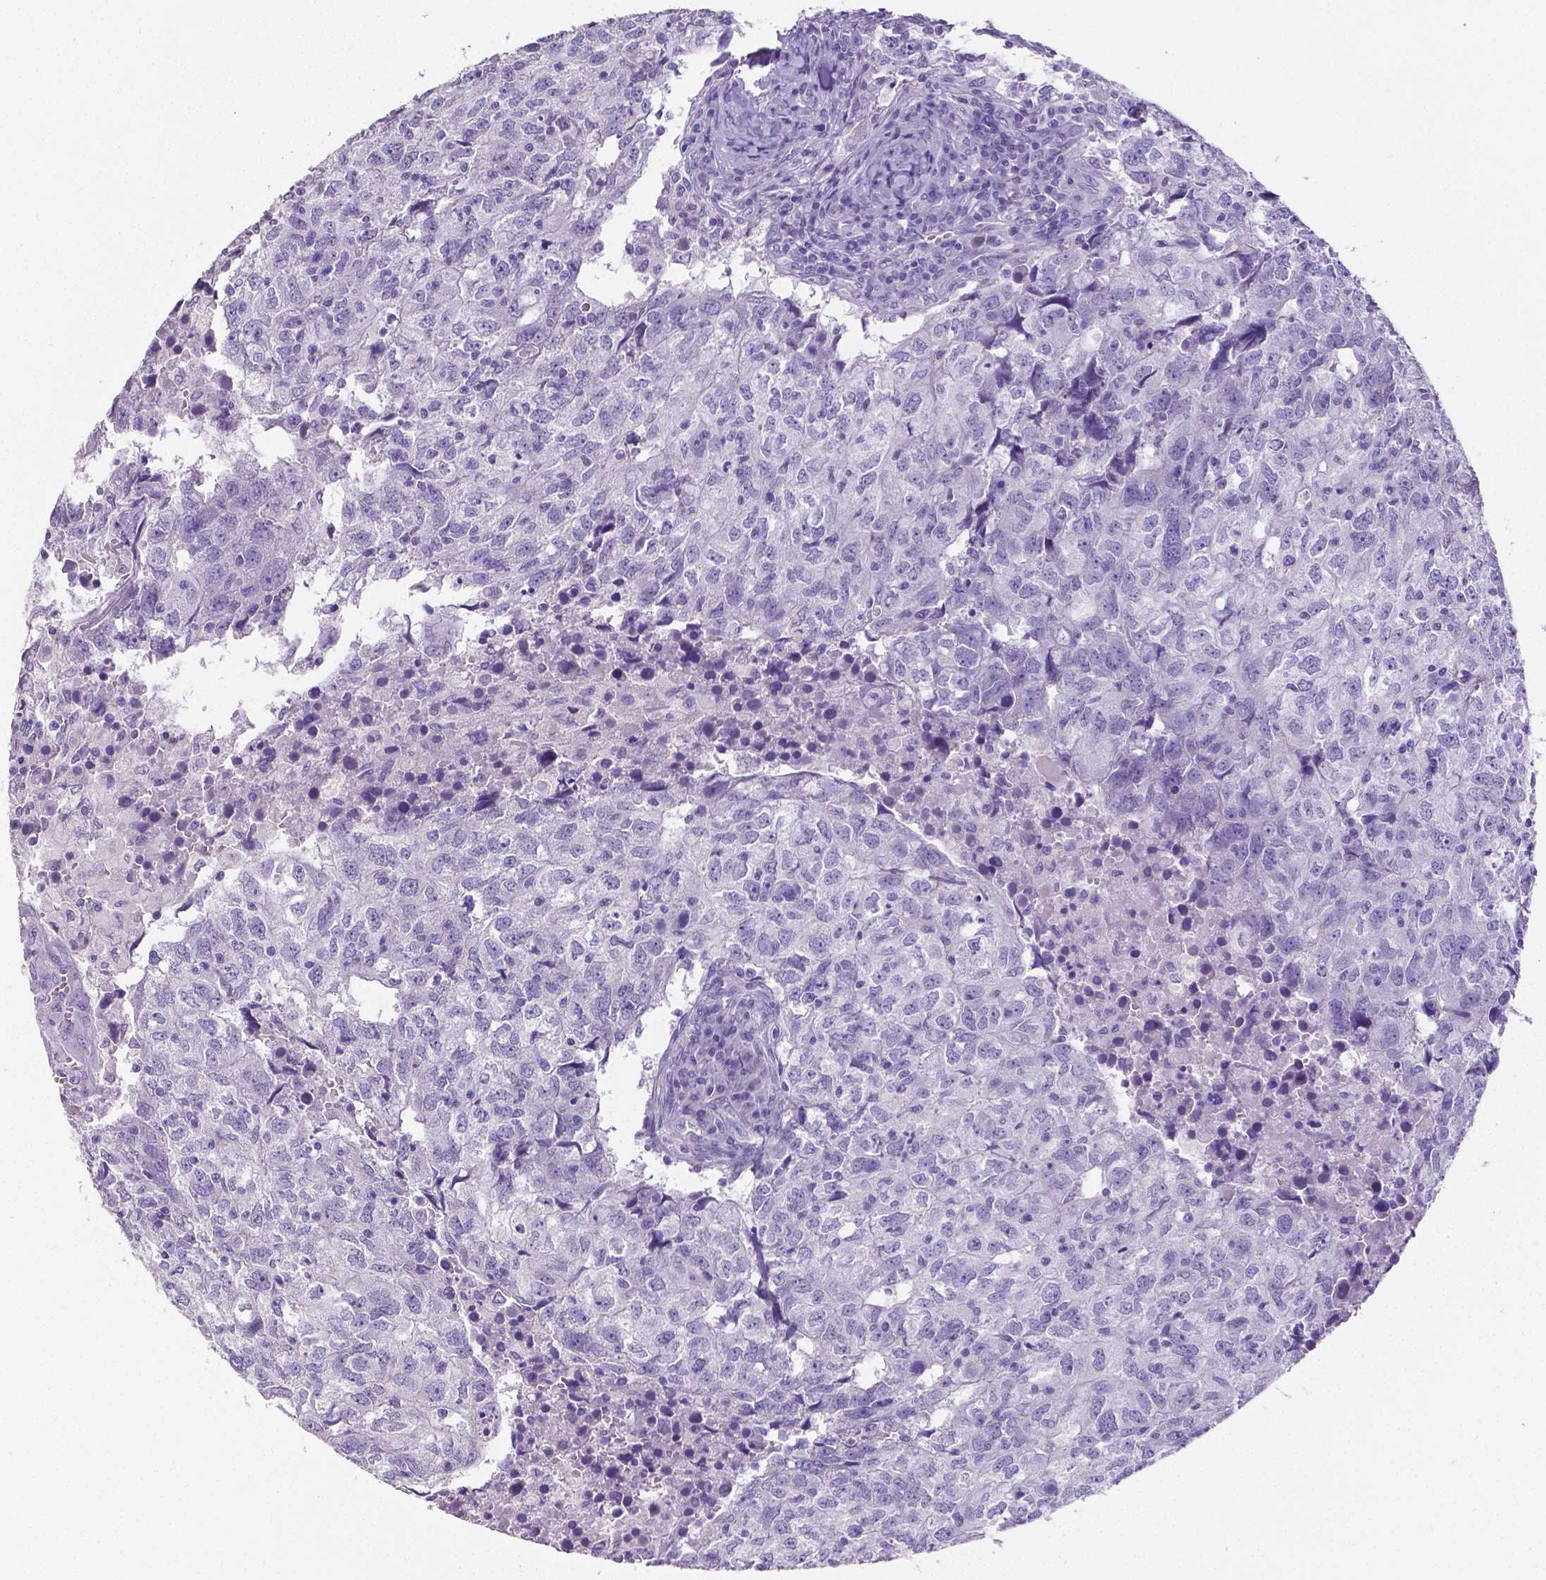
{"staining": {"intensity": "negative", "quantity": "none", "location": "none"}, "tissue": "breast cancer", "cell_type": "Tumor cells", "image_type": "cancer", "snomed": [{"axis": "morphology", "description": "Duct carcinoma"}, {"axis": "topography", "description": "Breast"}], "caption": "Immunohistochemistry (IHC) of human infiltrating ductal carcinoma (breast) displays no staining in tumor cells.", "gene": "SATB2", "patient": {"sex": "female", "age": 30}}